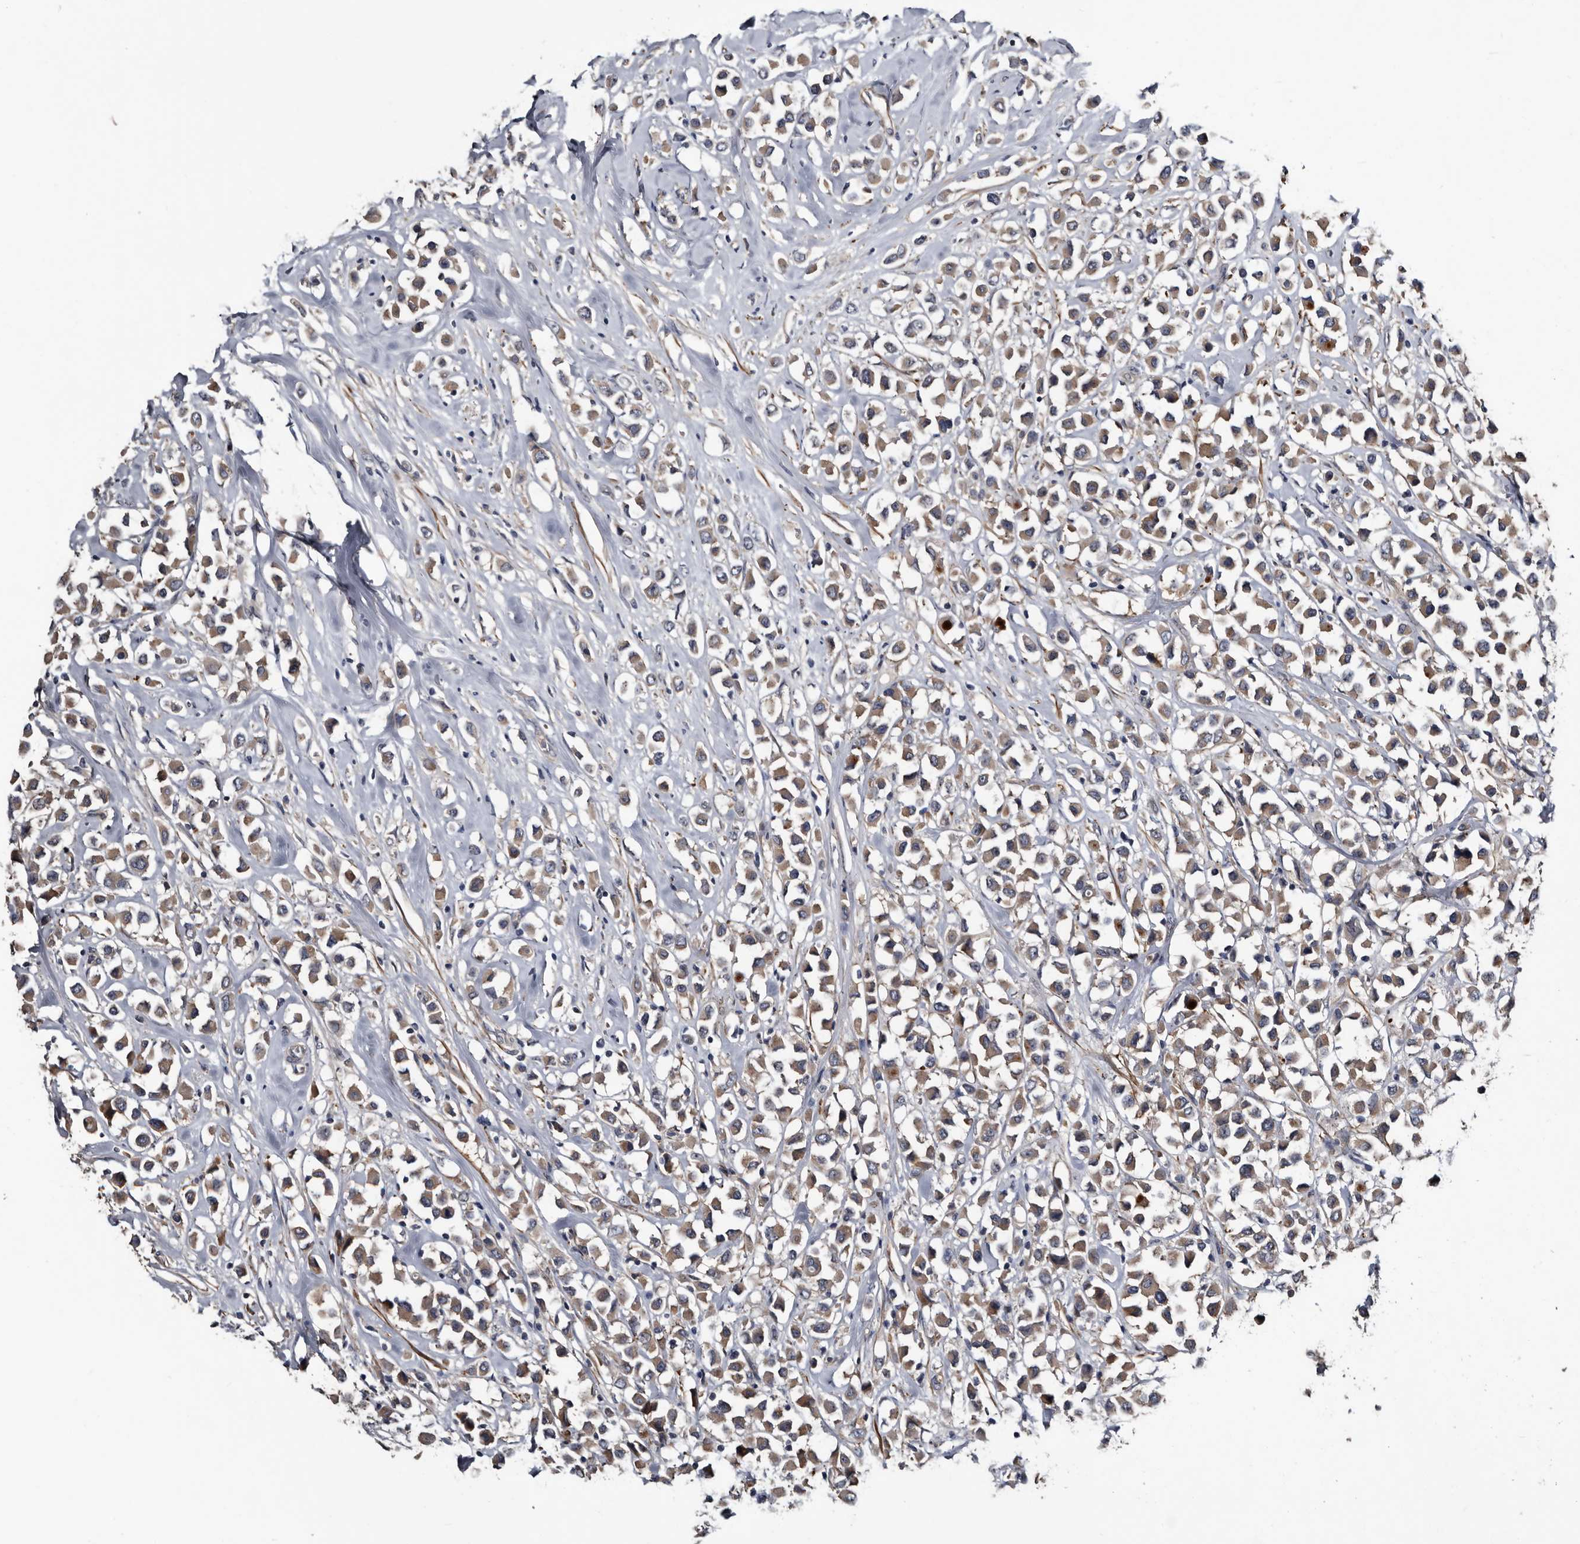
{"staining": {"intensity": "weak", "quantity": ">75%", "location": "cytoplasmic/membranous"}, "tissue": "breast cancer", "cell_type": "Tumor cells", "image_type": "cancer", "snomed": [{"axis": "morphology", "description": "Duct carcinoma"}, {"axis": "topography", "description": "Breast"}], "caption": "Breast invasive ductal carcinoma tissue demonstrates weak cytoplasmic/membranous positivity in about >75% of tumor cells, visualized by immunohistochemistry.", "gene": "IARS1", "patient": {"sex": "female", "age": 61}}